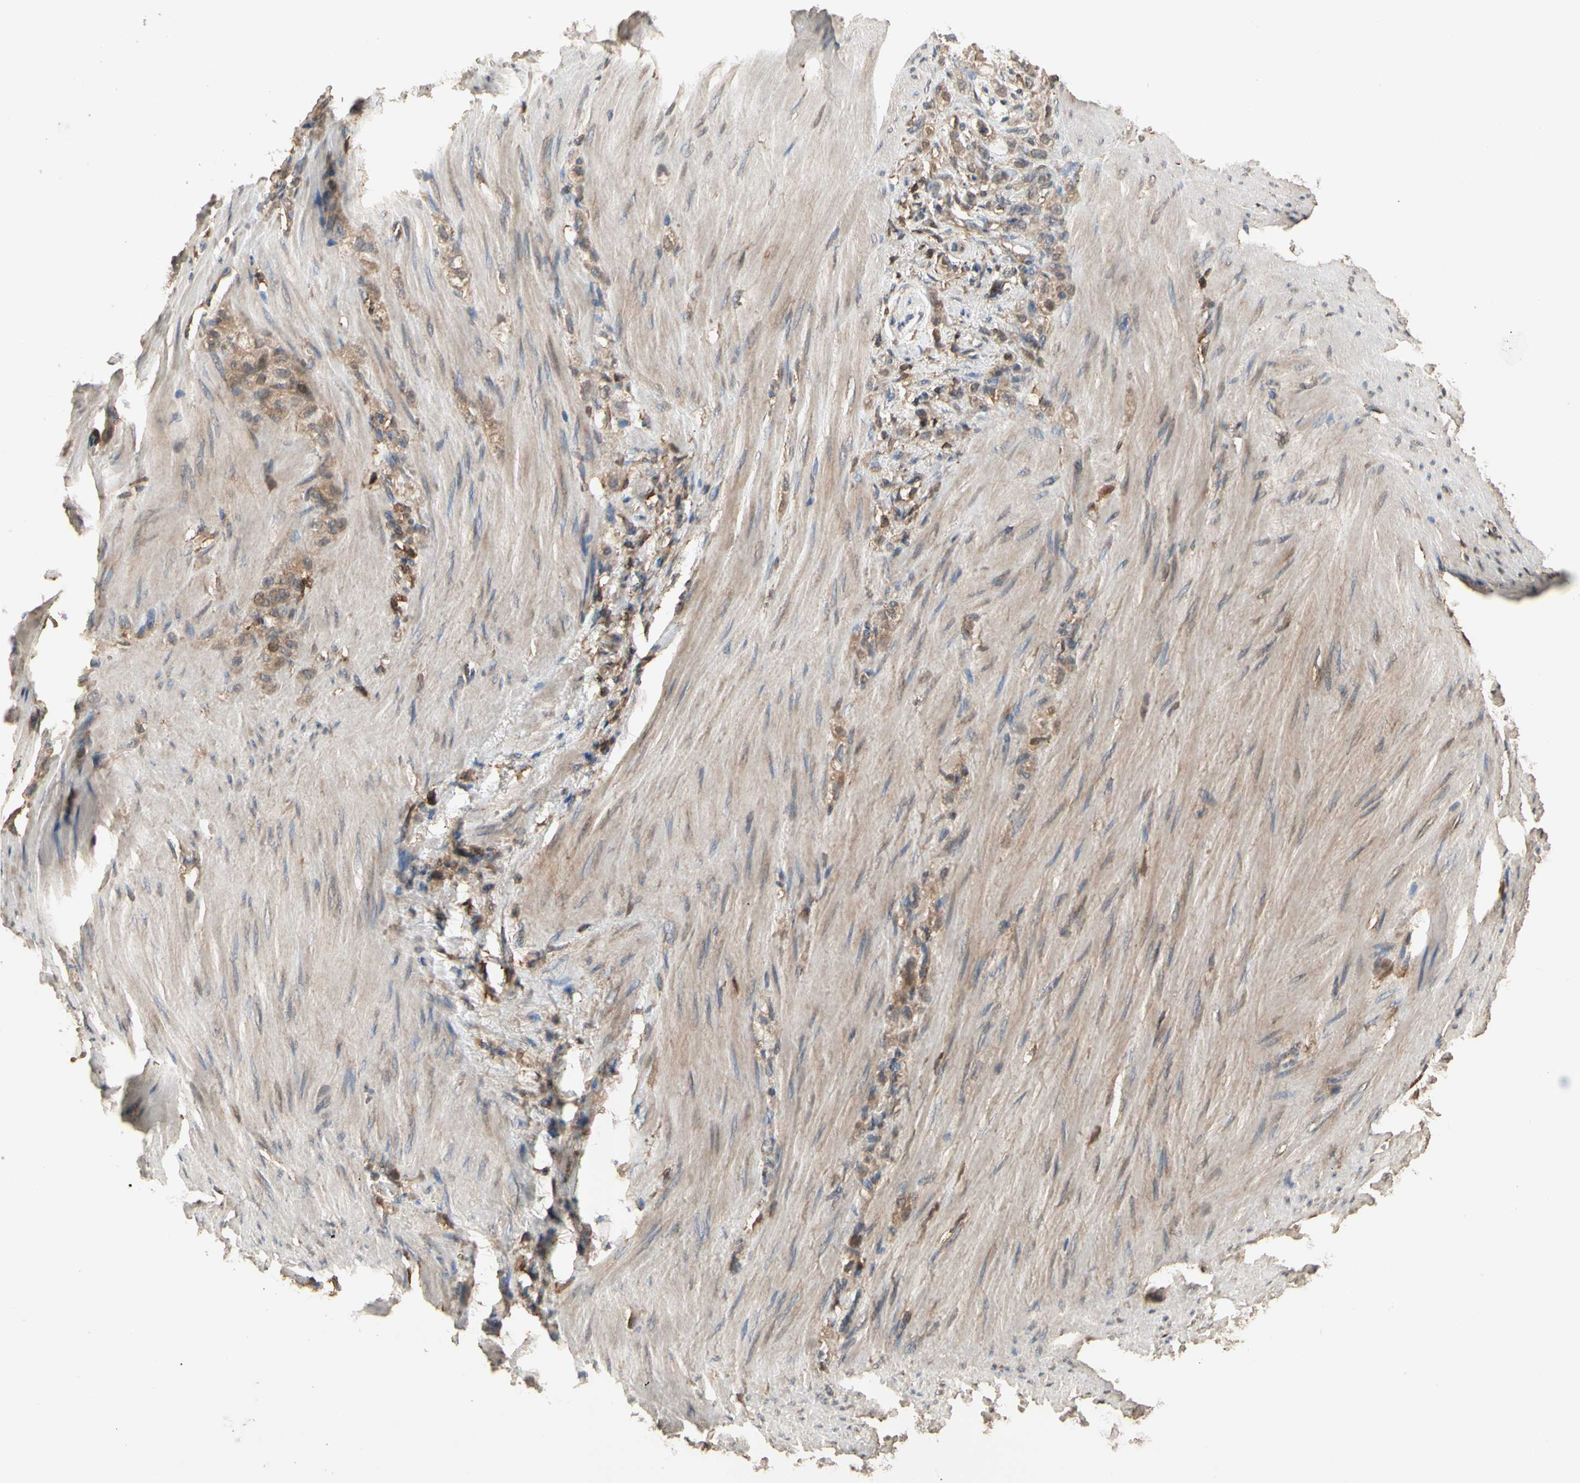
{"staining": {"intensity": "weak", "quantity": ">75%", "location": "cytoplasmic/membranous"}, "tissue": "stomach cancer", "cell_type": "Tumor cells", "image_type": "cancer", "snomed": [{"axis": "morphology", "description": "Adenocarcinoma, NOS"}, {"axis": "topography", "description": "Stomach"}], "caption": "Stomach adenocarcinoma stained with a brown dye demonstrates weak cytoplasmic/membranous positive positivity in about >75% of tumor cells.", "gene": "MAP3K10", "patient": {"sex": "male", "age": 82}}